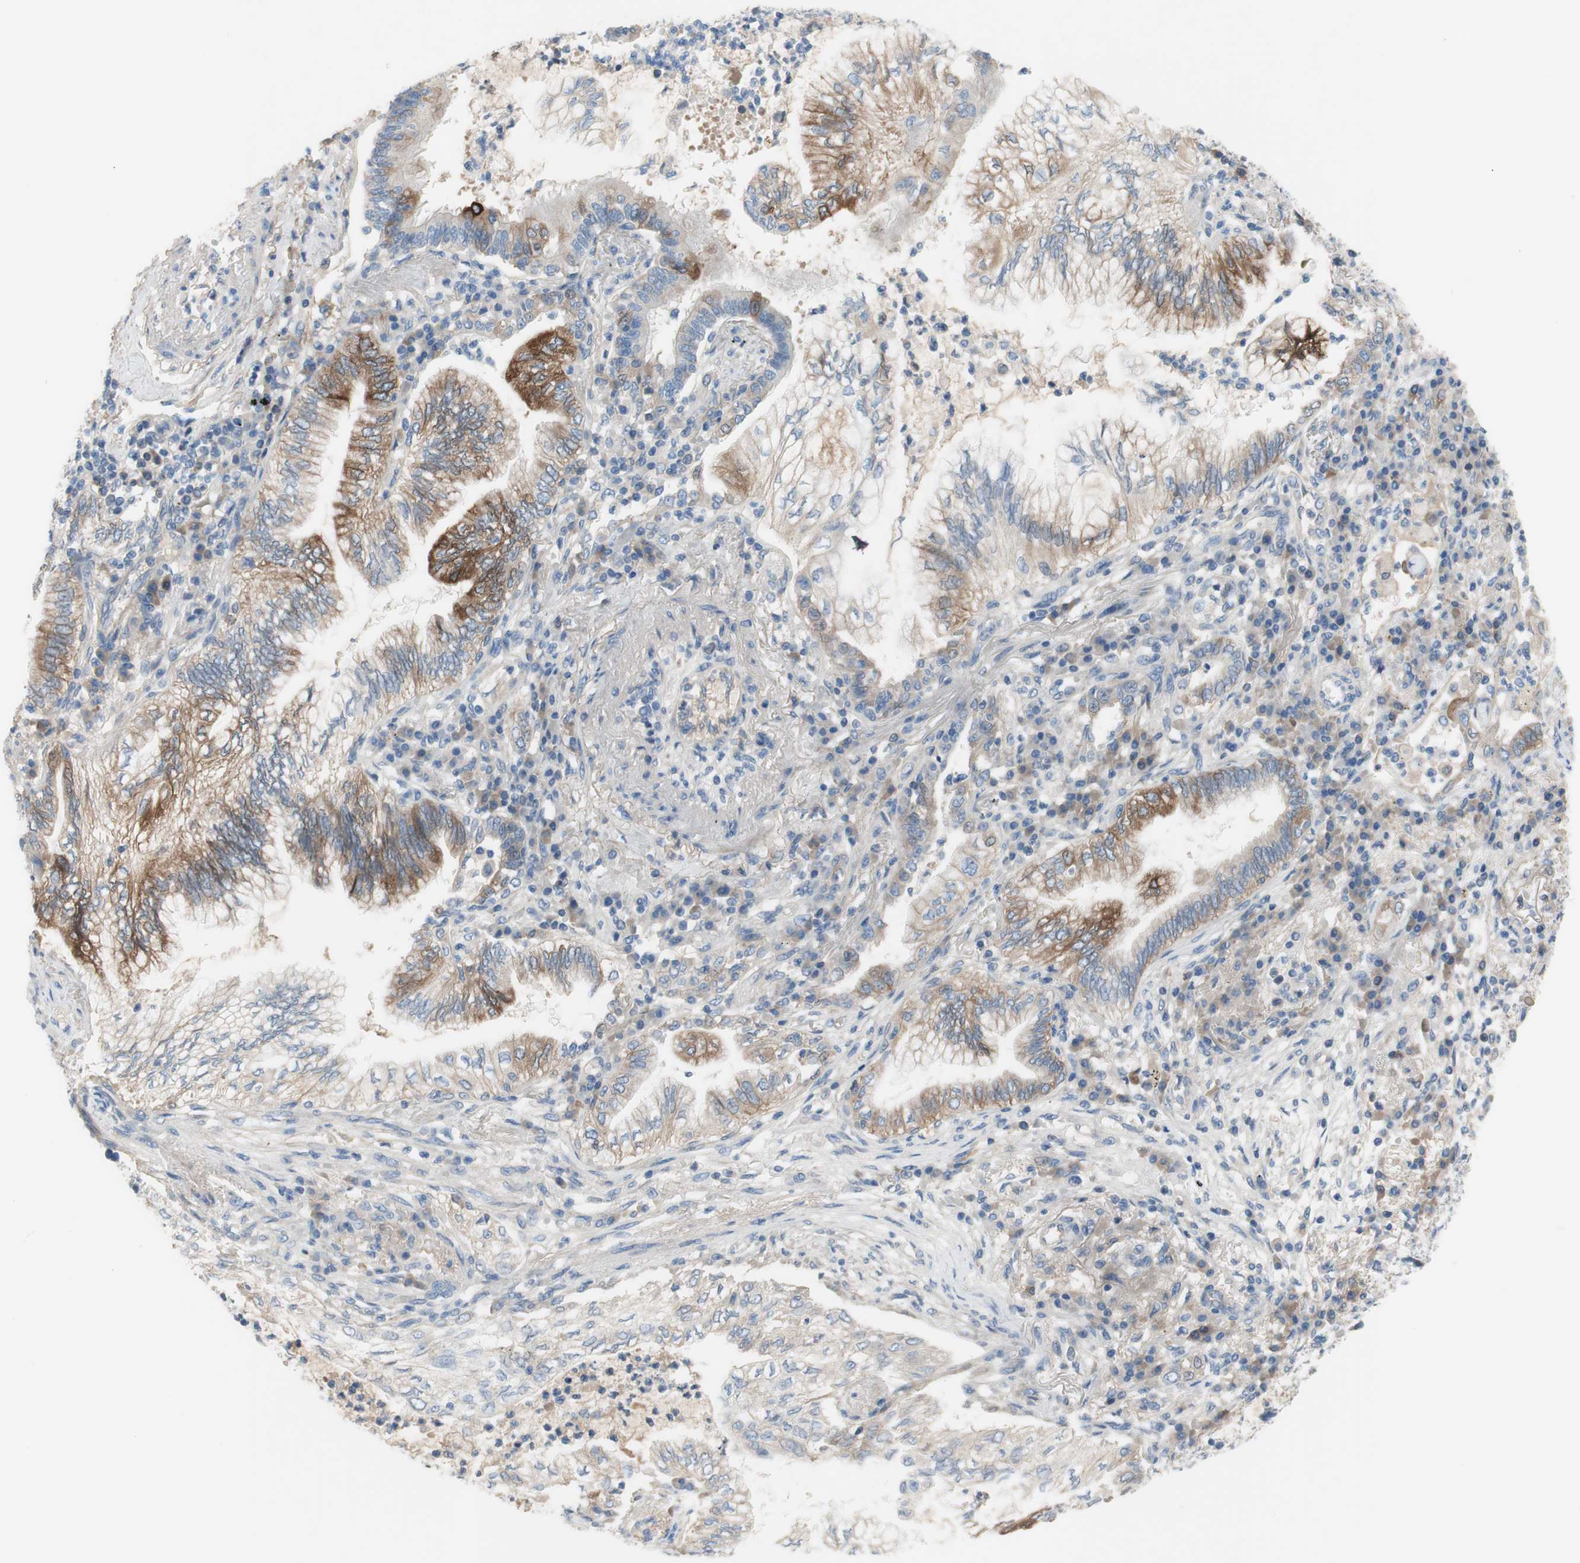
{"staining": {"intensity": "moderate", "quantity": "25%-75%", "location": "cytoplasmic/membranous"}, "tissue": "lung cancer", "cell_type": "Tumor cells", "image_type": "cancer", "snomed": [{"axis": "morphology", "description": "Normal tissue, NOS"}, {"axis": "morphology", "description": "Adenocarcinoma, NOS"}, {"axis": "topography", "description": "Bronchus"}, {"axis": "topography", "description": "Lung"}], "caption": "Lung adenocarcinoma stained for a protein demonstrates moderate cytoplasmic/membranous positivity in tumor cells.", "gene": "FDFT1", "patient": {"sex": "female", "age": 70}}